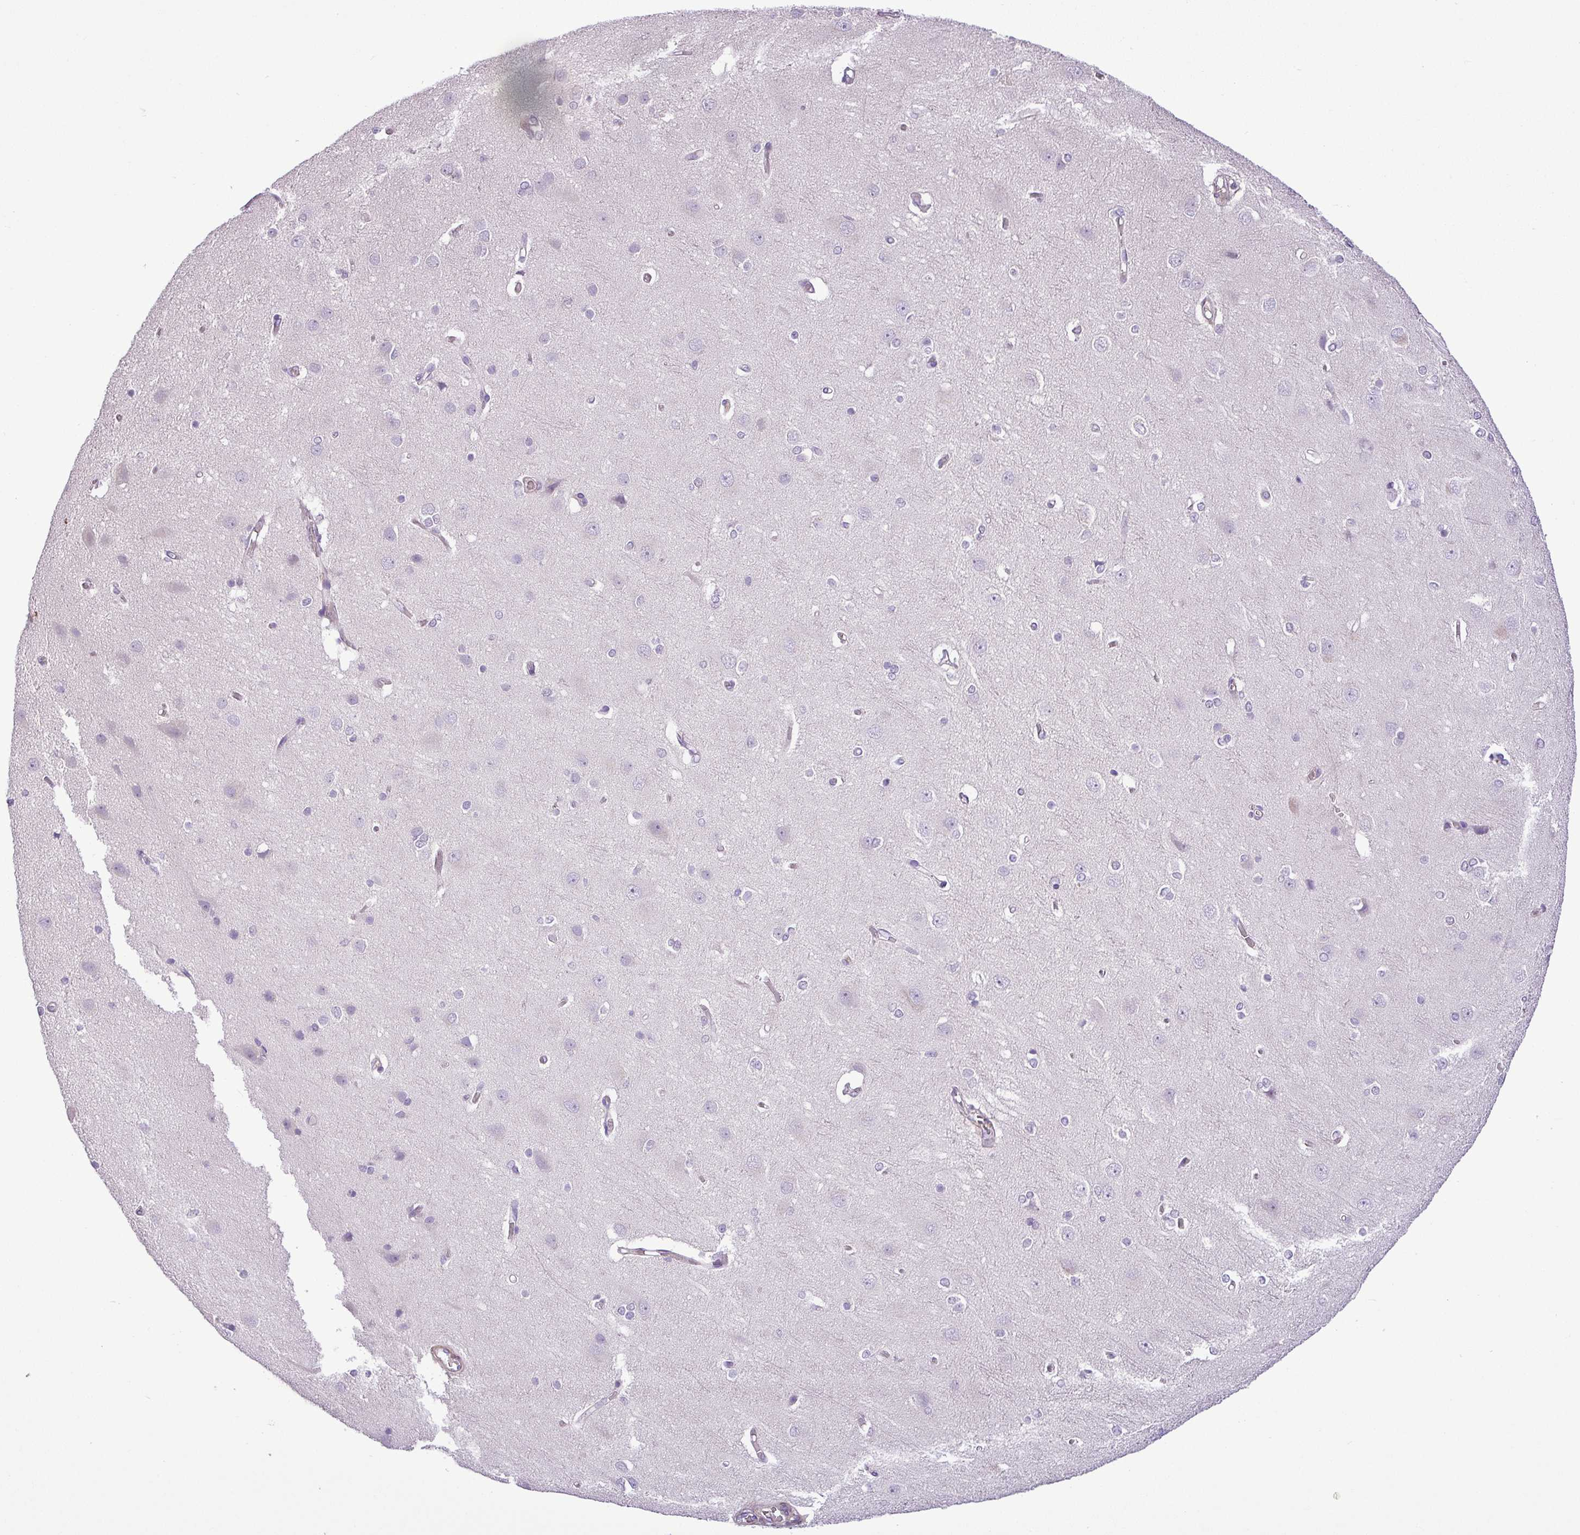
{"staining": {"intensity": "weak", "quantity": "<25%", "location": "cytoplasmic/membranous"}, "tissue": "cerebral cortex", "cell_type": "Endothelial cells", "image_type": "normal", "snomed": [{"axis": "morphology", "description": "Normal tissue, NOS"}, {"axis": "topography", "description": "Cerebral cortex"}], "caption": "Histopathology image shows no significant protein expression in endothelial cells of benign cerebral cortex. (Stains: DAB (3,3'-diaminobenzidine) immunohistochemistry with hematoxylin counter stain, Microscopy: brightfield microscopy at high magnification).", "gene": "NBEAL2", "patient": {"sex": "male", "age": 37}}